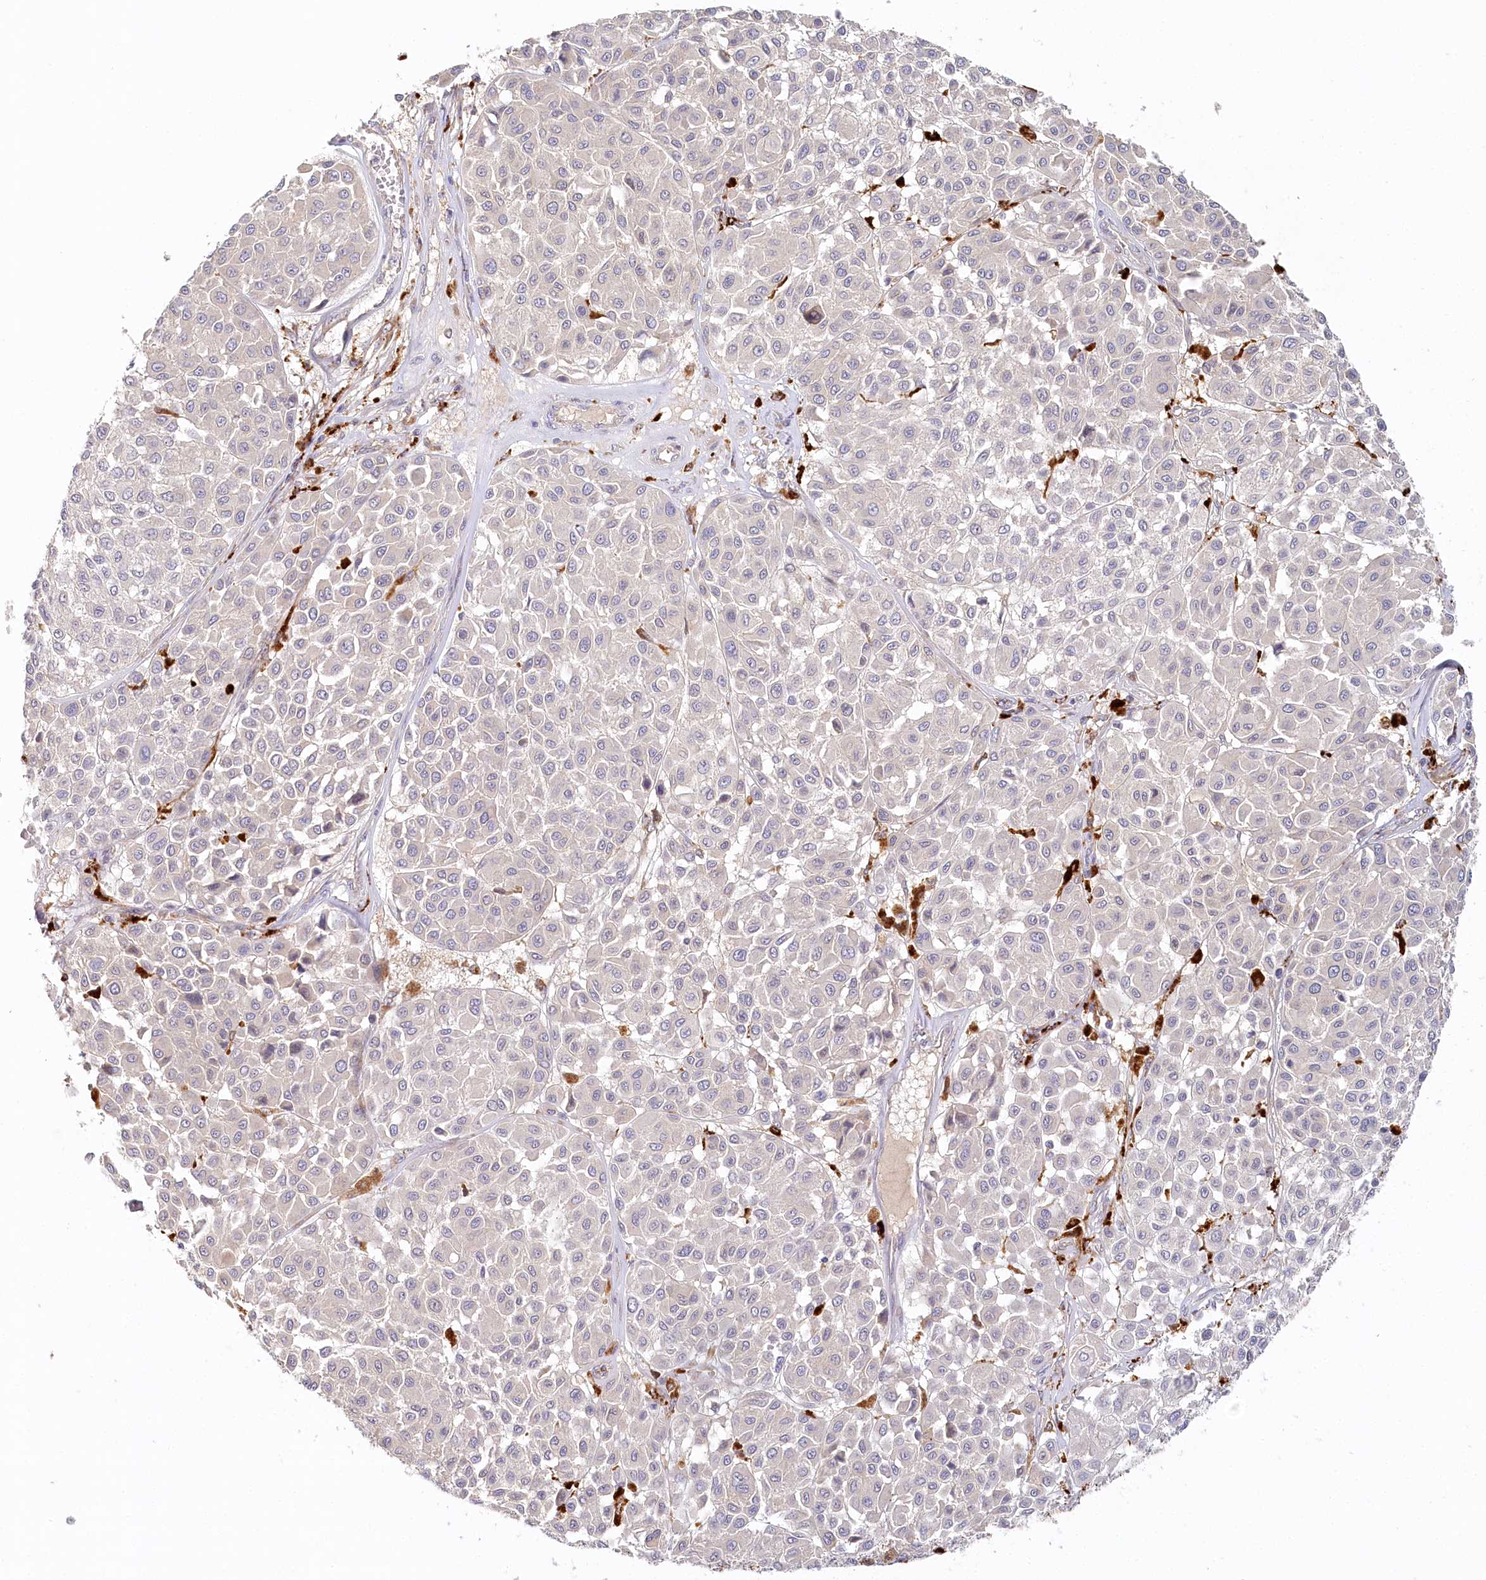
{"staining": {"intensity": "negative", "quantity": "none", "location": "none"}, "tissue": "melanoma", "cell_type": "Tumor cells", "image_type": "cancer", "snomed": [{"axis": "morphology", "description": "Malignant melanoma, Metastatic site"}, {"axis": "topography", "description": "Soft tissue"}], "caption": "Immunohistochemistry photomicrograph of neoplastic tissue: human malignant melanoma (metastatic site) stained with DAB displays no significant protein expression in tumor cells.", "gene": "VSIG1", "patient": {"sex": "male", "age": 41}}